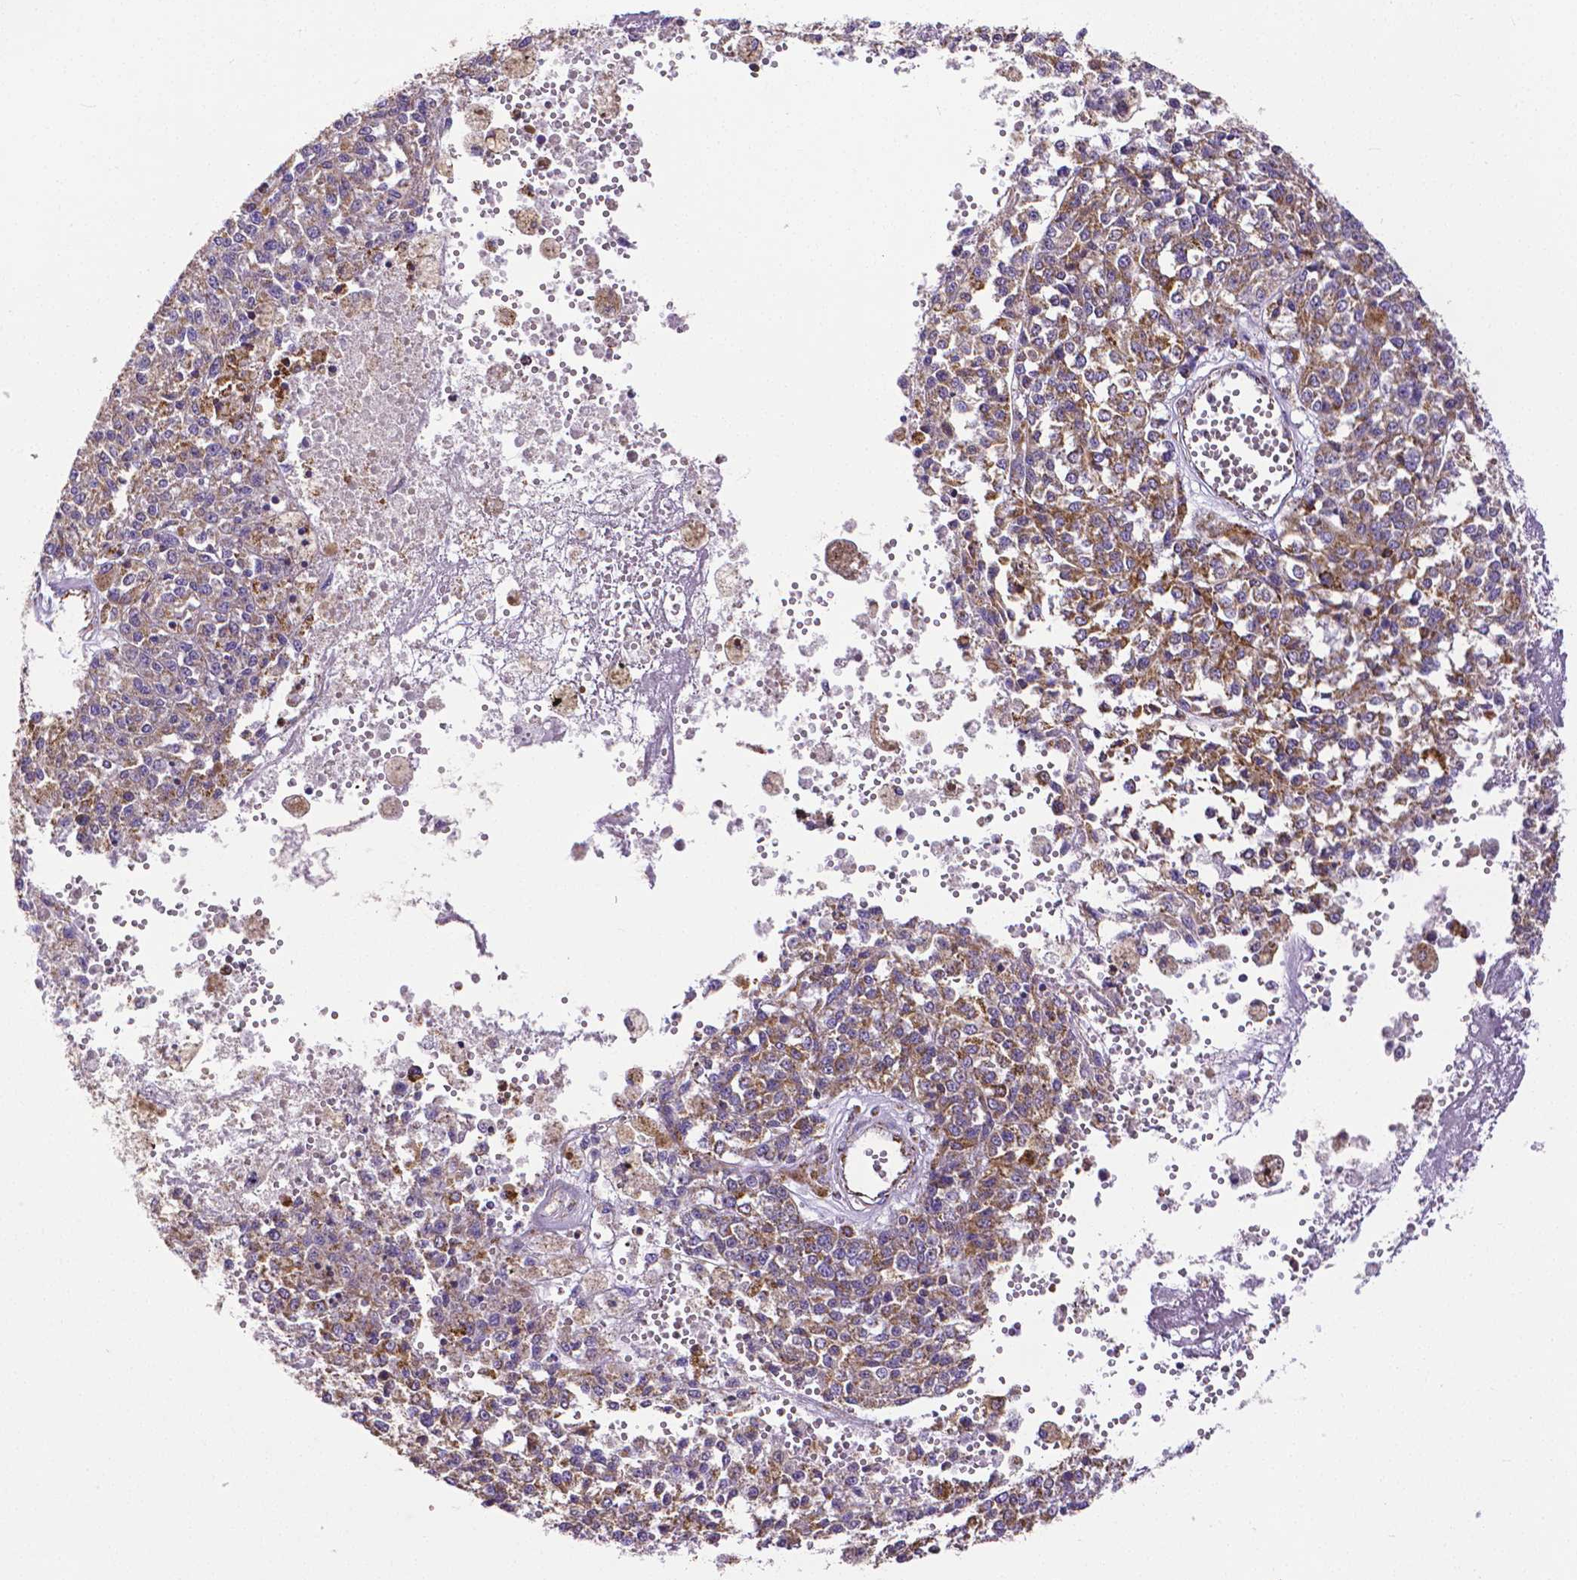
{"staining": {"intensity": "moderate", "quantity": ">75%", "location": "cytoplasmic/membranous"}, "tissue": "melanoma", "cell_type": "Tumor cells", "image_type": "cancer", "snomed": [{"axis": "morphology", "description": "Malignant melanoma, Metastatic site"}, {"axis": "topography", "description": "Lymph node"}], "caption": "Immunohistochemical staining of human melanoma displays medium levels of moderate cytoplasmic/membranous protein positivity in approximately >75% of tumor cells.", "gene": "MACC1", "patient": {"sex": "female", "age": 64}}